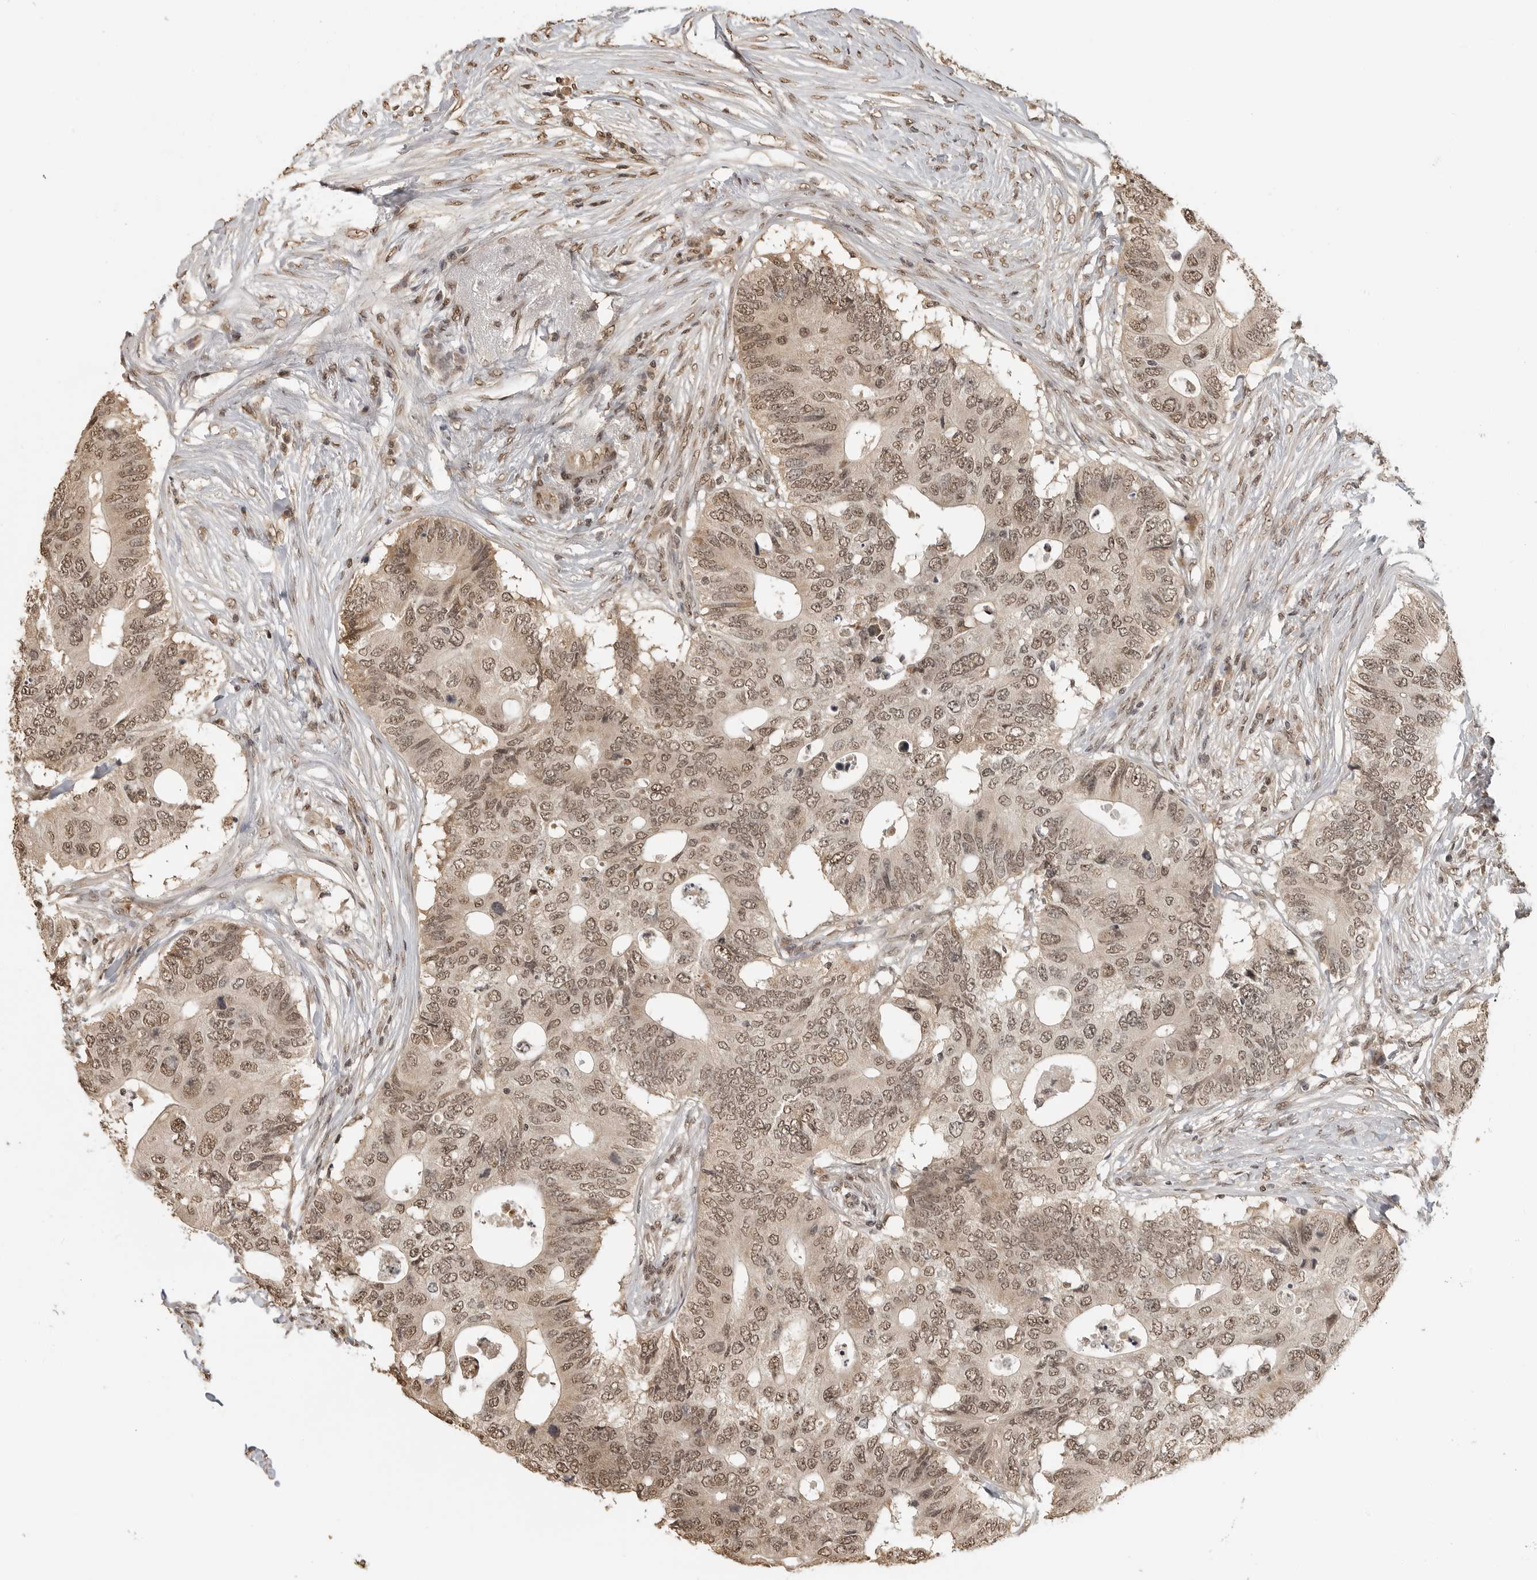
{"staining": {"intensity": "moderate", "quantity": ">75%", "location": "nuclear"}, "tissue": "colorectal cancer", "cell_type": "Tumor cells", "image_type": "cancer", "snomed": [{"axis": "morphology", "description": "Adenocarcinoma, NOS"}, {"axis": "topography", "description": "Colon"}], "caption": "Tumor cells display medium levels of moderate nuclear staining in about >75% of cells in human adenocarcinoma (colorectal). The staining was performed using DAB to visualize the protein expression in brown, while the nuclei were stained in blue with hematoxylin (Magnification: 20x).", "gene": "CLOCK", "patient": {"sex": "male", "age": 71}}